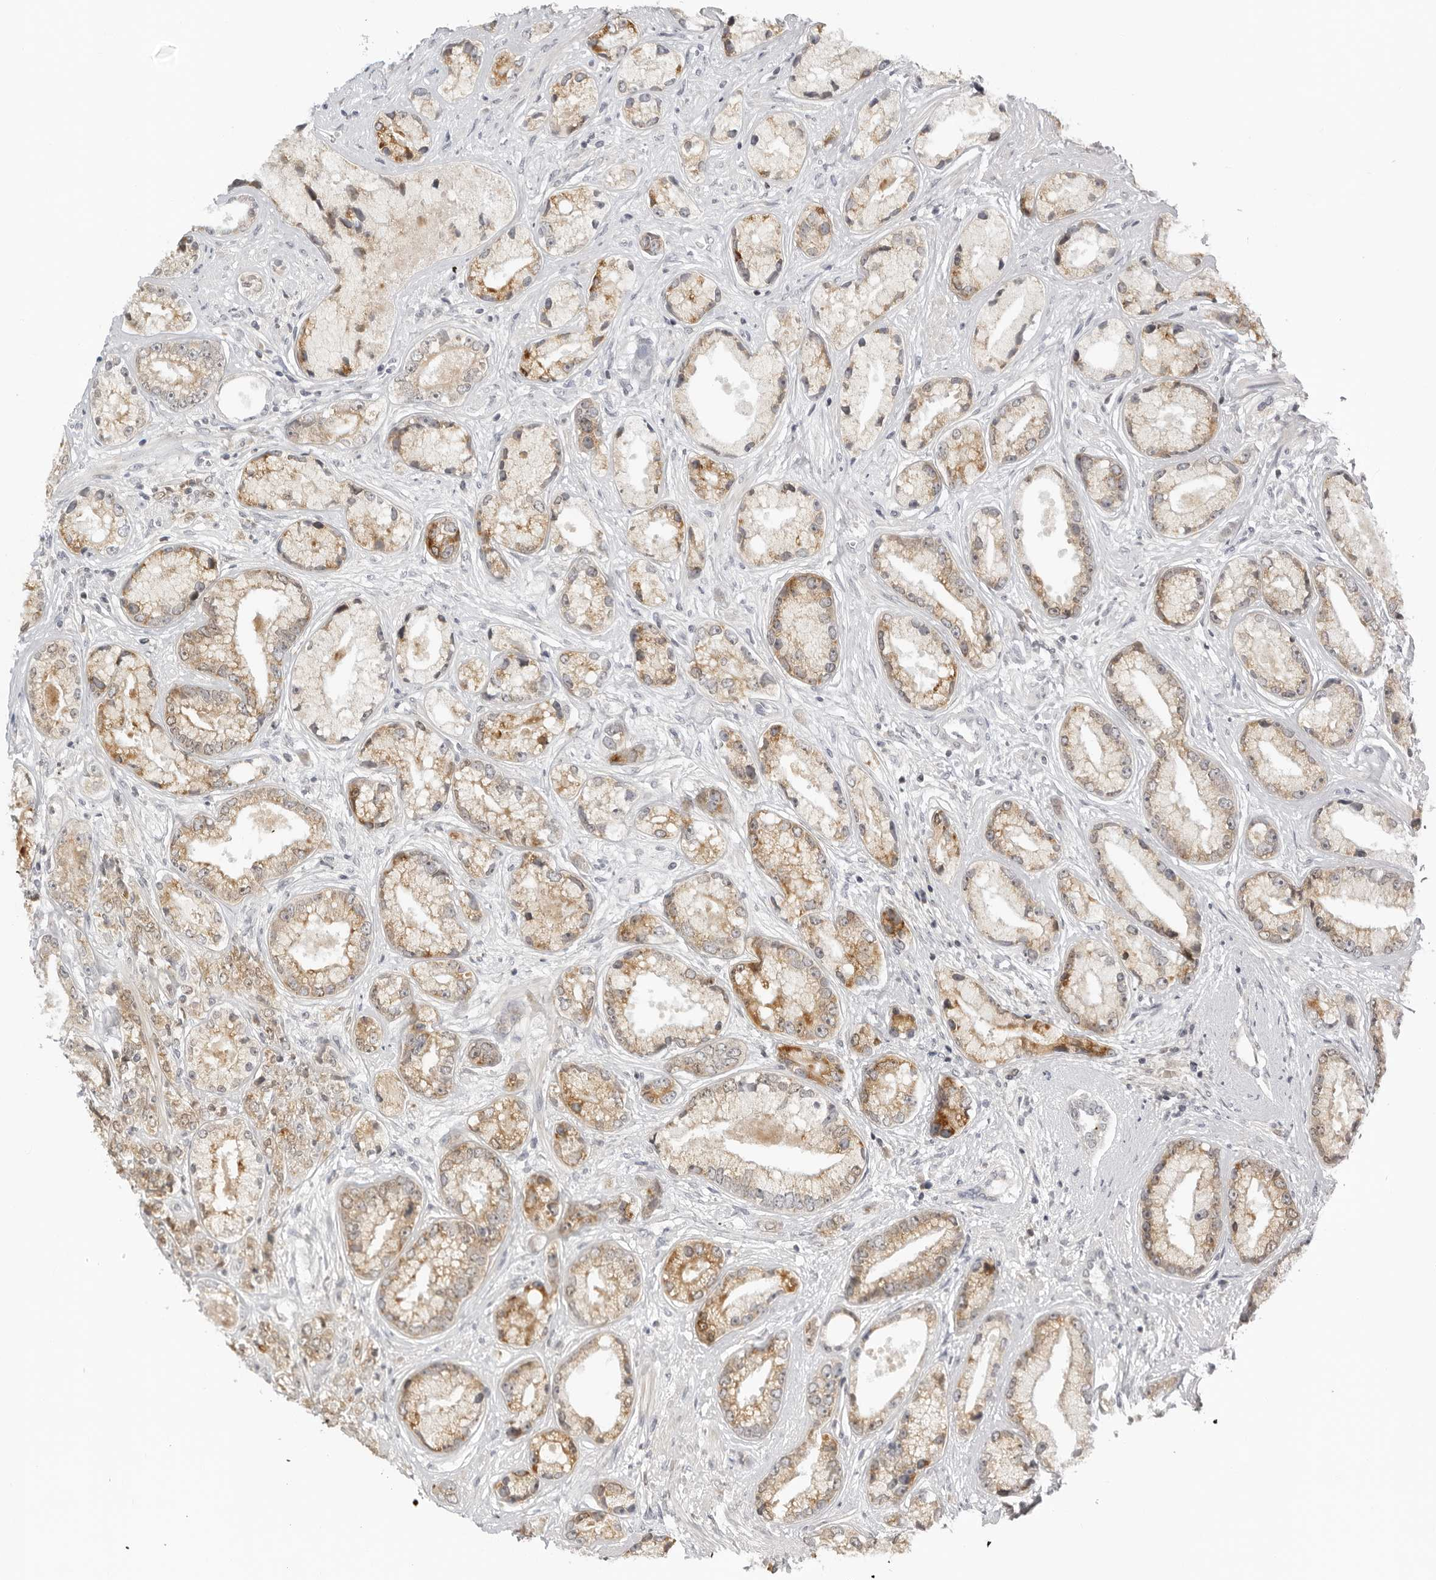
{"staining": {"intensity": "moderate", "quantity": ">75%", "location": "cytoplasmic/membranous"}, "tissue": "prostate cancer", "cell_type": "Tumor cells", "image_type": "cancer", "snomed": [{"axis": "morphology", "description": "Adenocarcinoma, High grade"}, {"axis": "topography", "description": "Prostate"}], "caption": "Immunohistochemistry (IHC) photomicrograph of neoplastic tissue: prostate cancer stained using immunohistochemistry demonstrates medium levels of moderate protein expression localized specifically in the cytoplasmic/membranous of tumor cells, appearing as a cytoplasmic/membranous brown color.", "gene": "ACP6", "patient": {"sex": "male", "age": 61}}